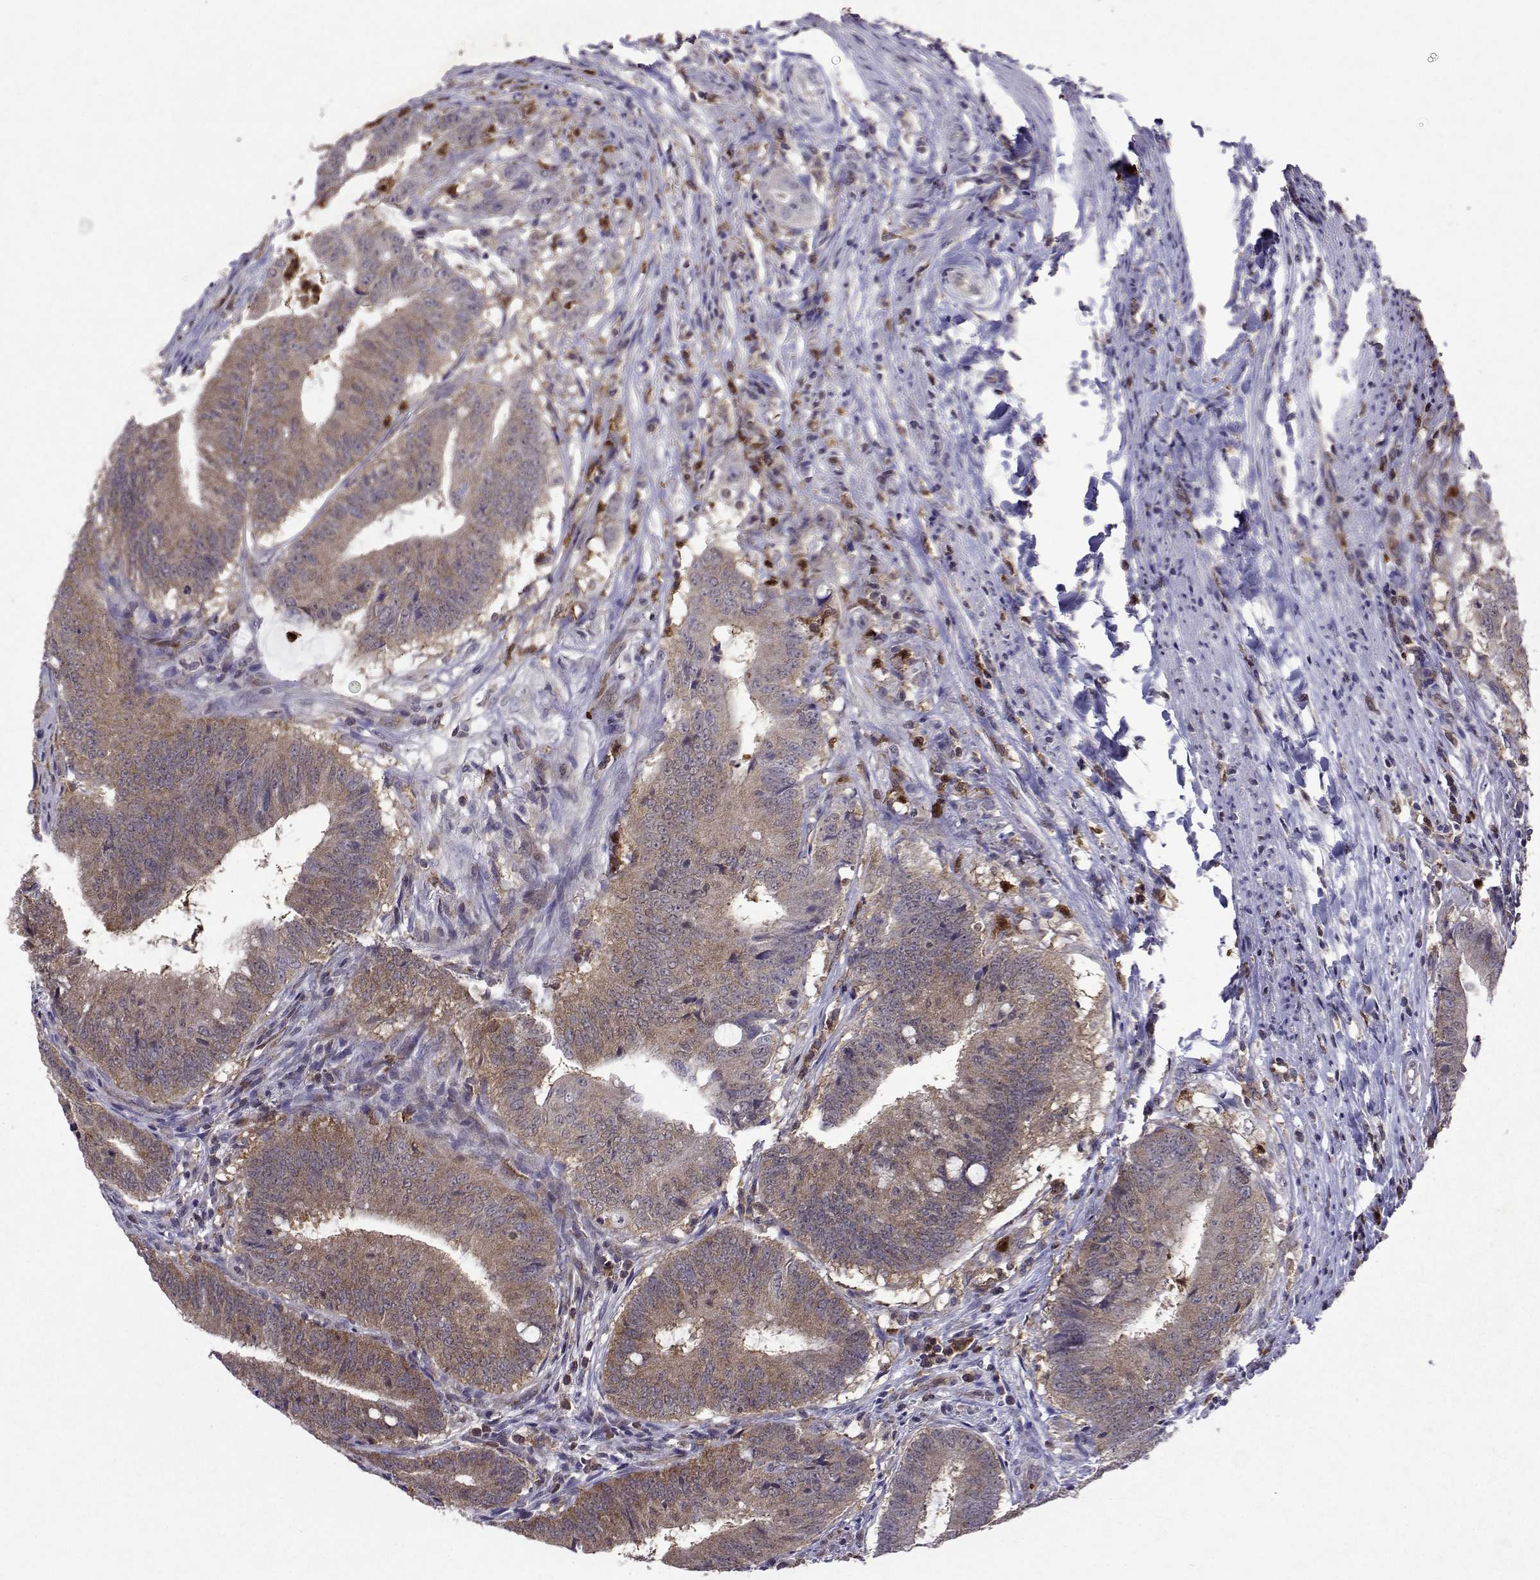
{"staining": {"intensity": "moderate", "quantity": ">75%", "location": "cytoplasmic/membranous"}, "tissue": "colorectal cancer", "cell_type": "Tumor cells", "image_type": "cancer", "snomed": [{"axis": "morphology", "description": "Adenocarcinoma, NOS"}, {"axis": "topography", "description": "Colon"}], "caption": "Protein positivity by immunohistochemistry reveals moderate cytoplasmic/membranous staining in about >75% of tumor cells in colorectal cancer (adenocarcinoma).", "gene": "APAF1", "patient": {"sex": "female", "age": 43}}